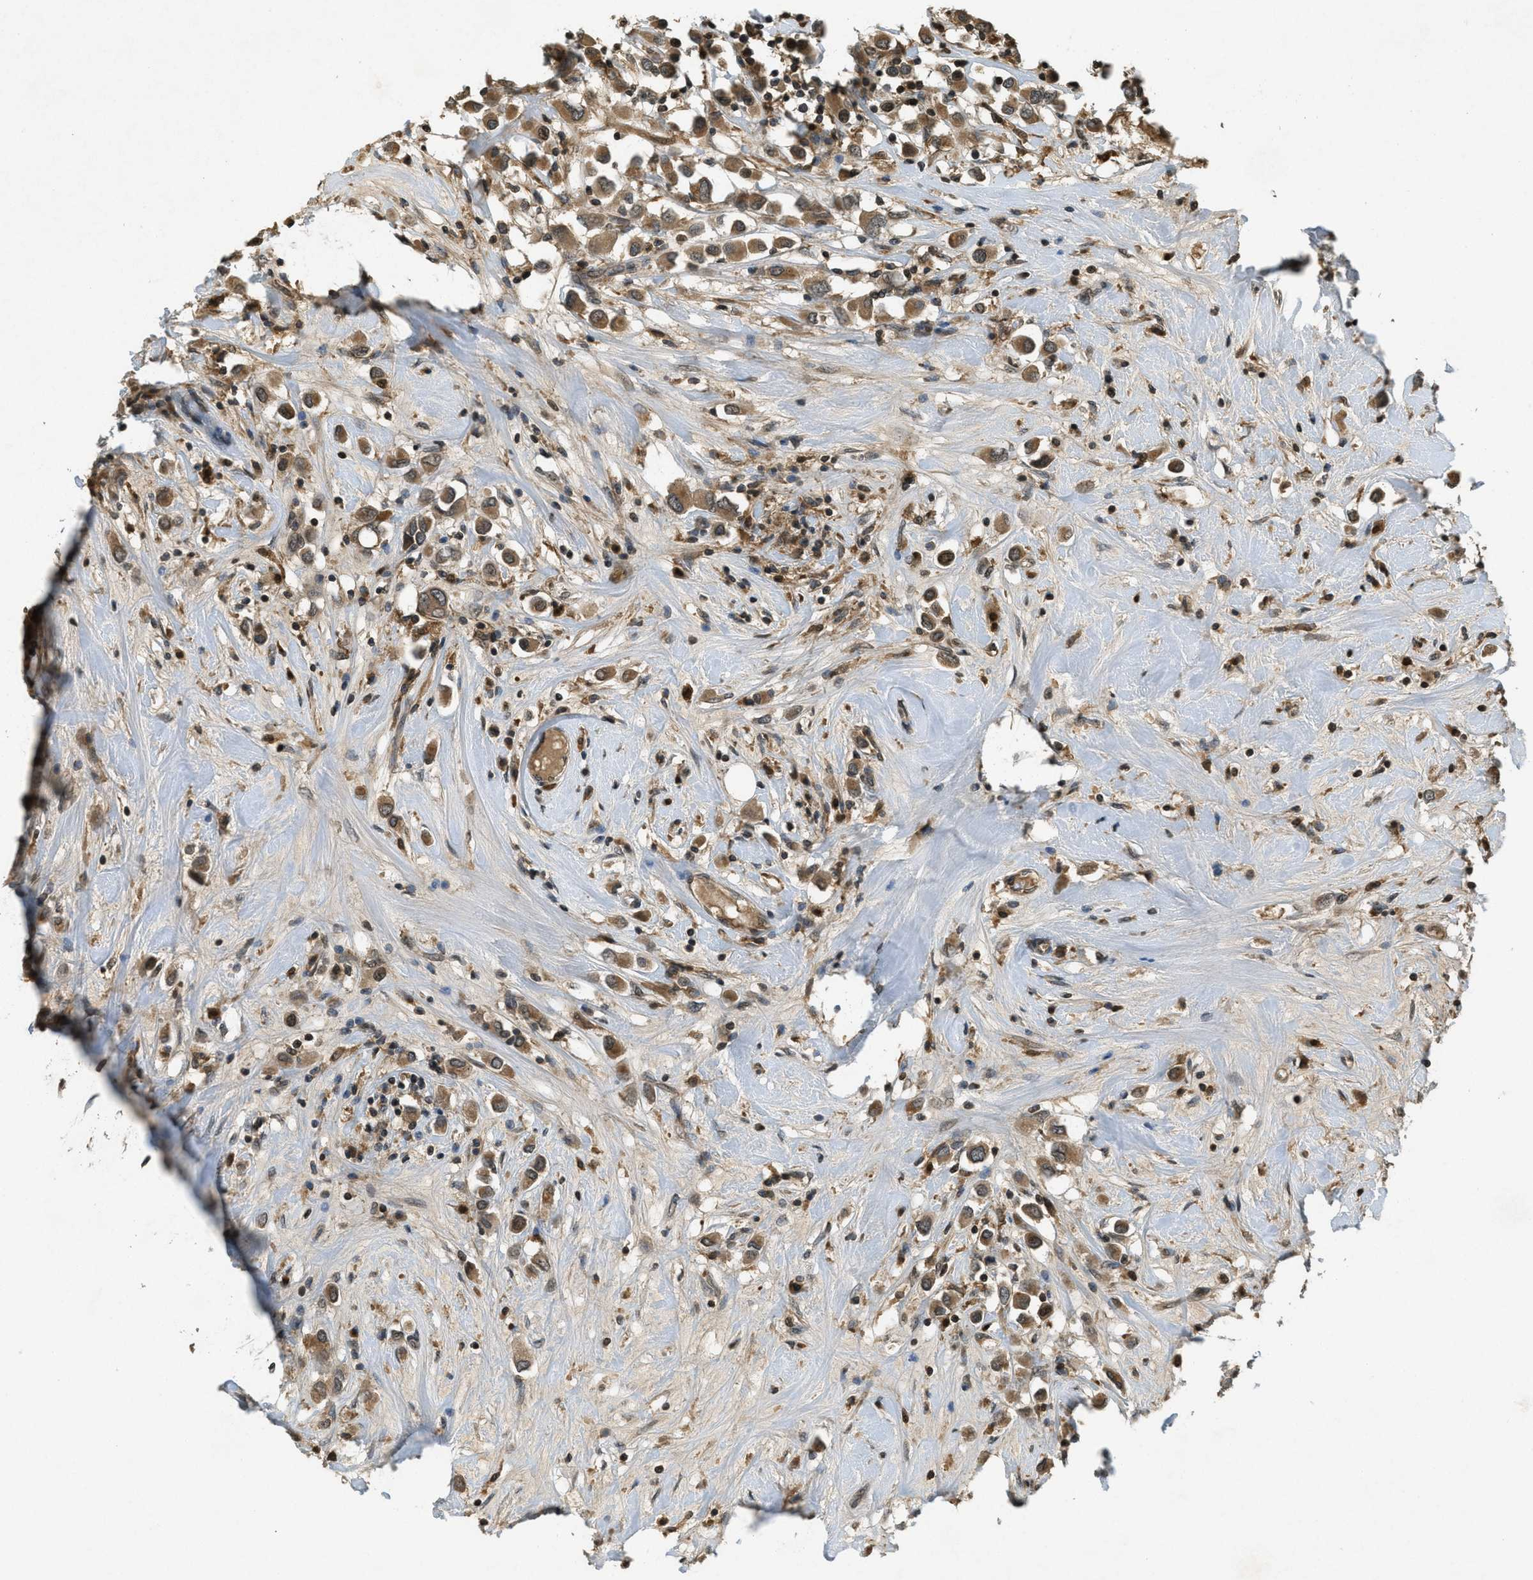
{"staining": {"intensity": "moderate", "quantity": ">75%", "location": "cytoplasmic/membranous"}, "tissue": "breast cancer", "cell_type": "Tumor cells", "image_type": "cancer", "snomed": [{"axis": "morphology", "description": "Duct carcinoma"}, {"axis": "topography", "description": "Breast"}], "caption": "Immunohistochemistry of human breast invasive ductal carcinoma shows medium levels of moderate cytoplasmic/membranous staining in about >75% of tumor cells. (Brightfield microscopy of DAB IHC at high magnification).", "gene": "ATG7", "patient": {"sex": "female", "age": 61}}